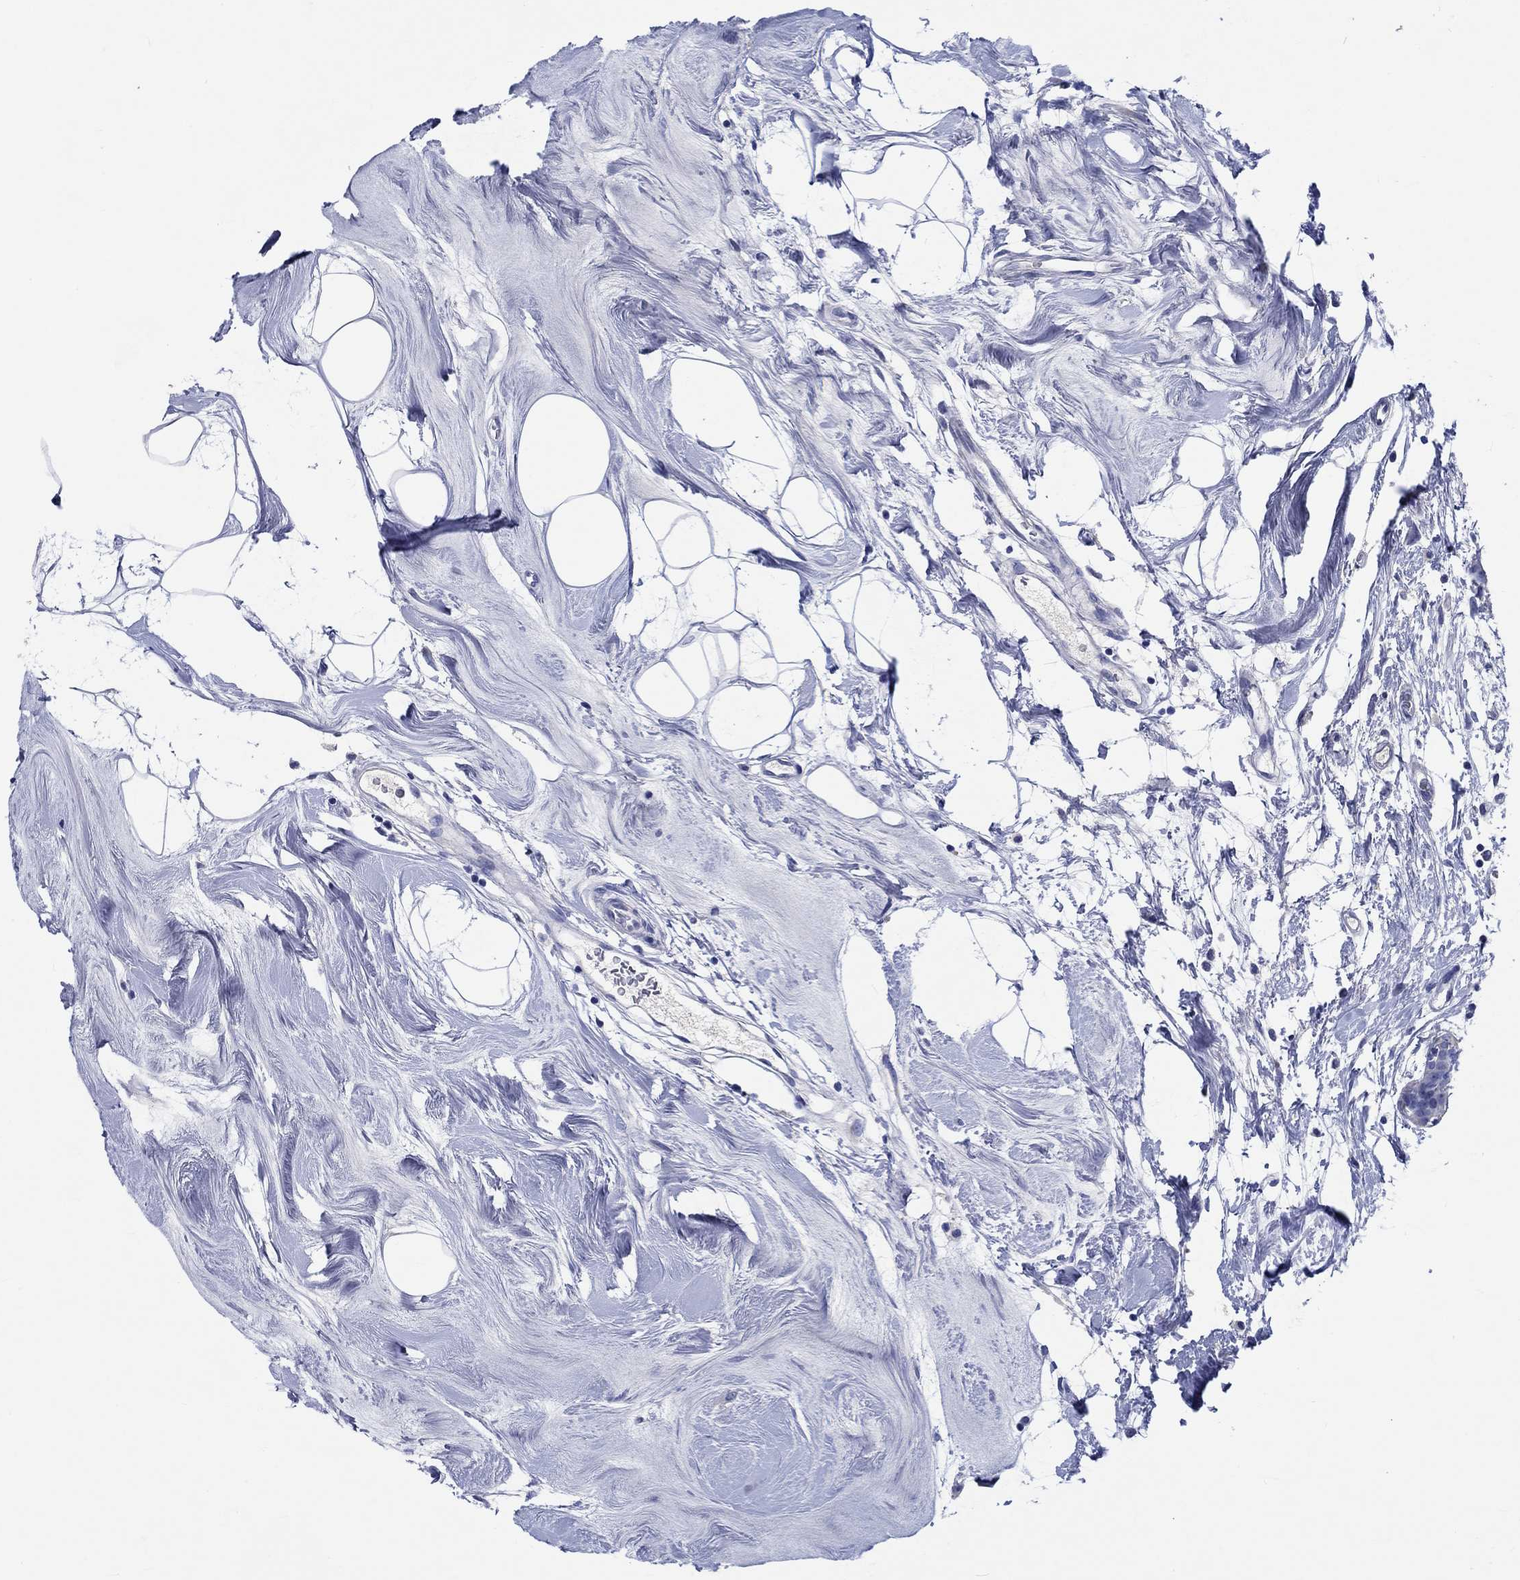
{"staining": {"intensity": "negative", "quantity": "none", "location": "none"}, "tissue": "breast cancer", "cell_type": "Tumor cells", "image_type": "cancer", "snomed": [{"axis": "morphology", "description": "Normal tissue, NOS"}, {"axis": "morphology", "description": "Duct carcinoma"}, {"axis": "topography", "description": "Breast"}], "caption": "A histopathology image of human breast intraductal carcinoma is negative for staining in tumor cells.", "gene": "SHISA4", "patient": {"sex": "female", "age": 40}}